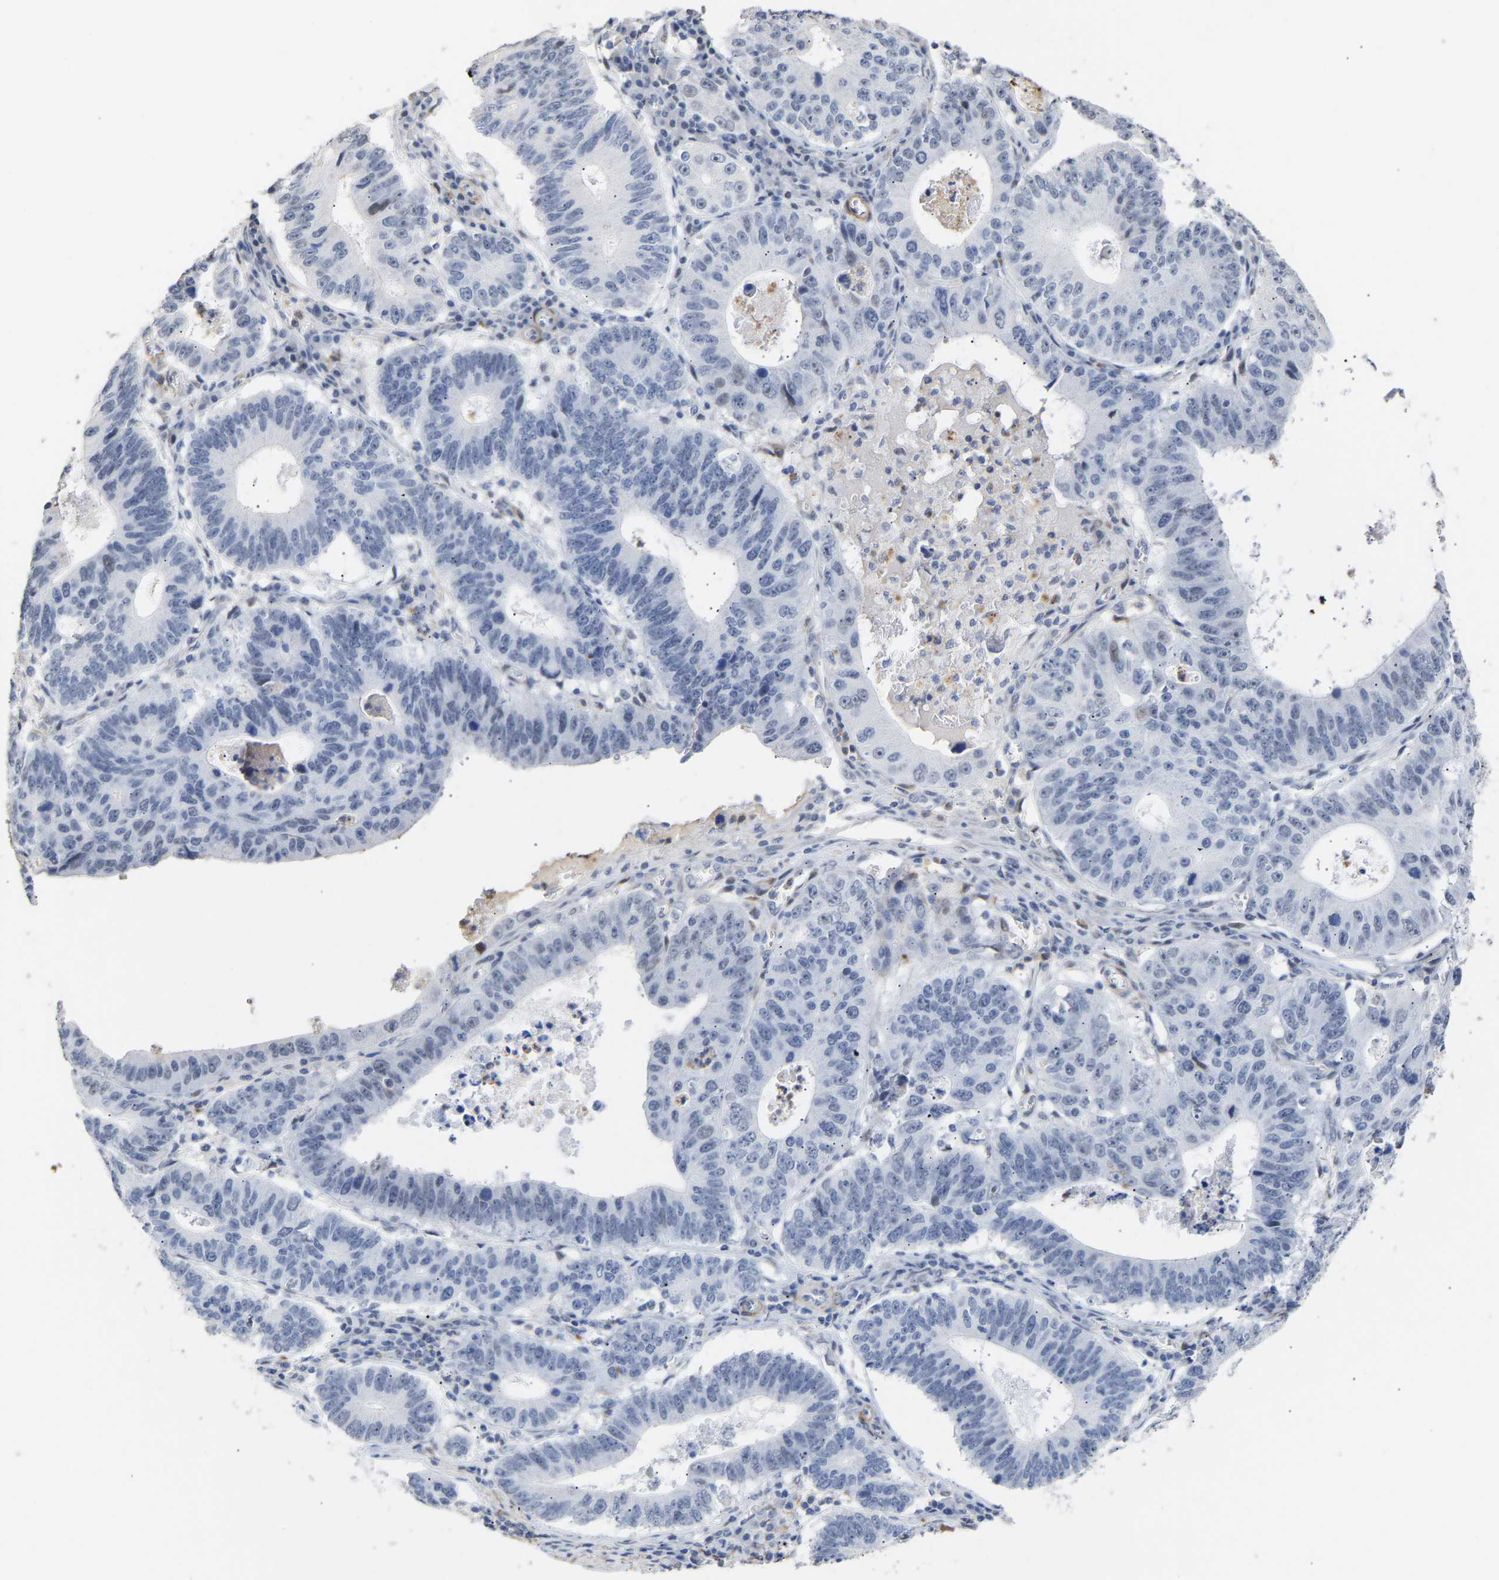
{"staining": {"intensity": "negative", "quantity": "none", "location": "none"}, "tissue": "stomach cancer", "cell_type": "Tumor cells", "image_type": "cancer", "snomed": [{"axis": "morphology", "description": "Adenocarcinoma, NOS"}, {"axis": "topography", "description": "Stomach"}], "caption": "High magnification brightfield microscopy of stomach cancer (adenocarcinoma) stained with DAB (brown) and counterstained with hematoxylin (blue): tumor cells show no significant expression.", "gene": "AMPH", "patient": {"sex": "male", "age": 59}}